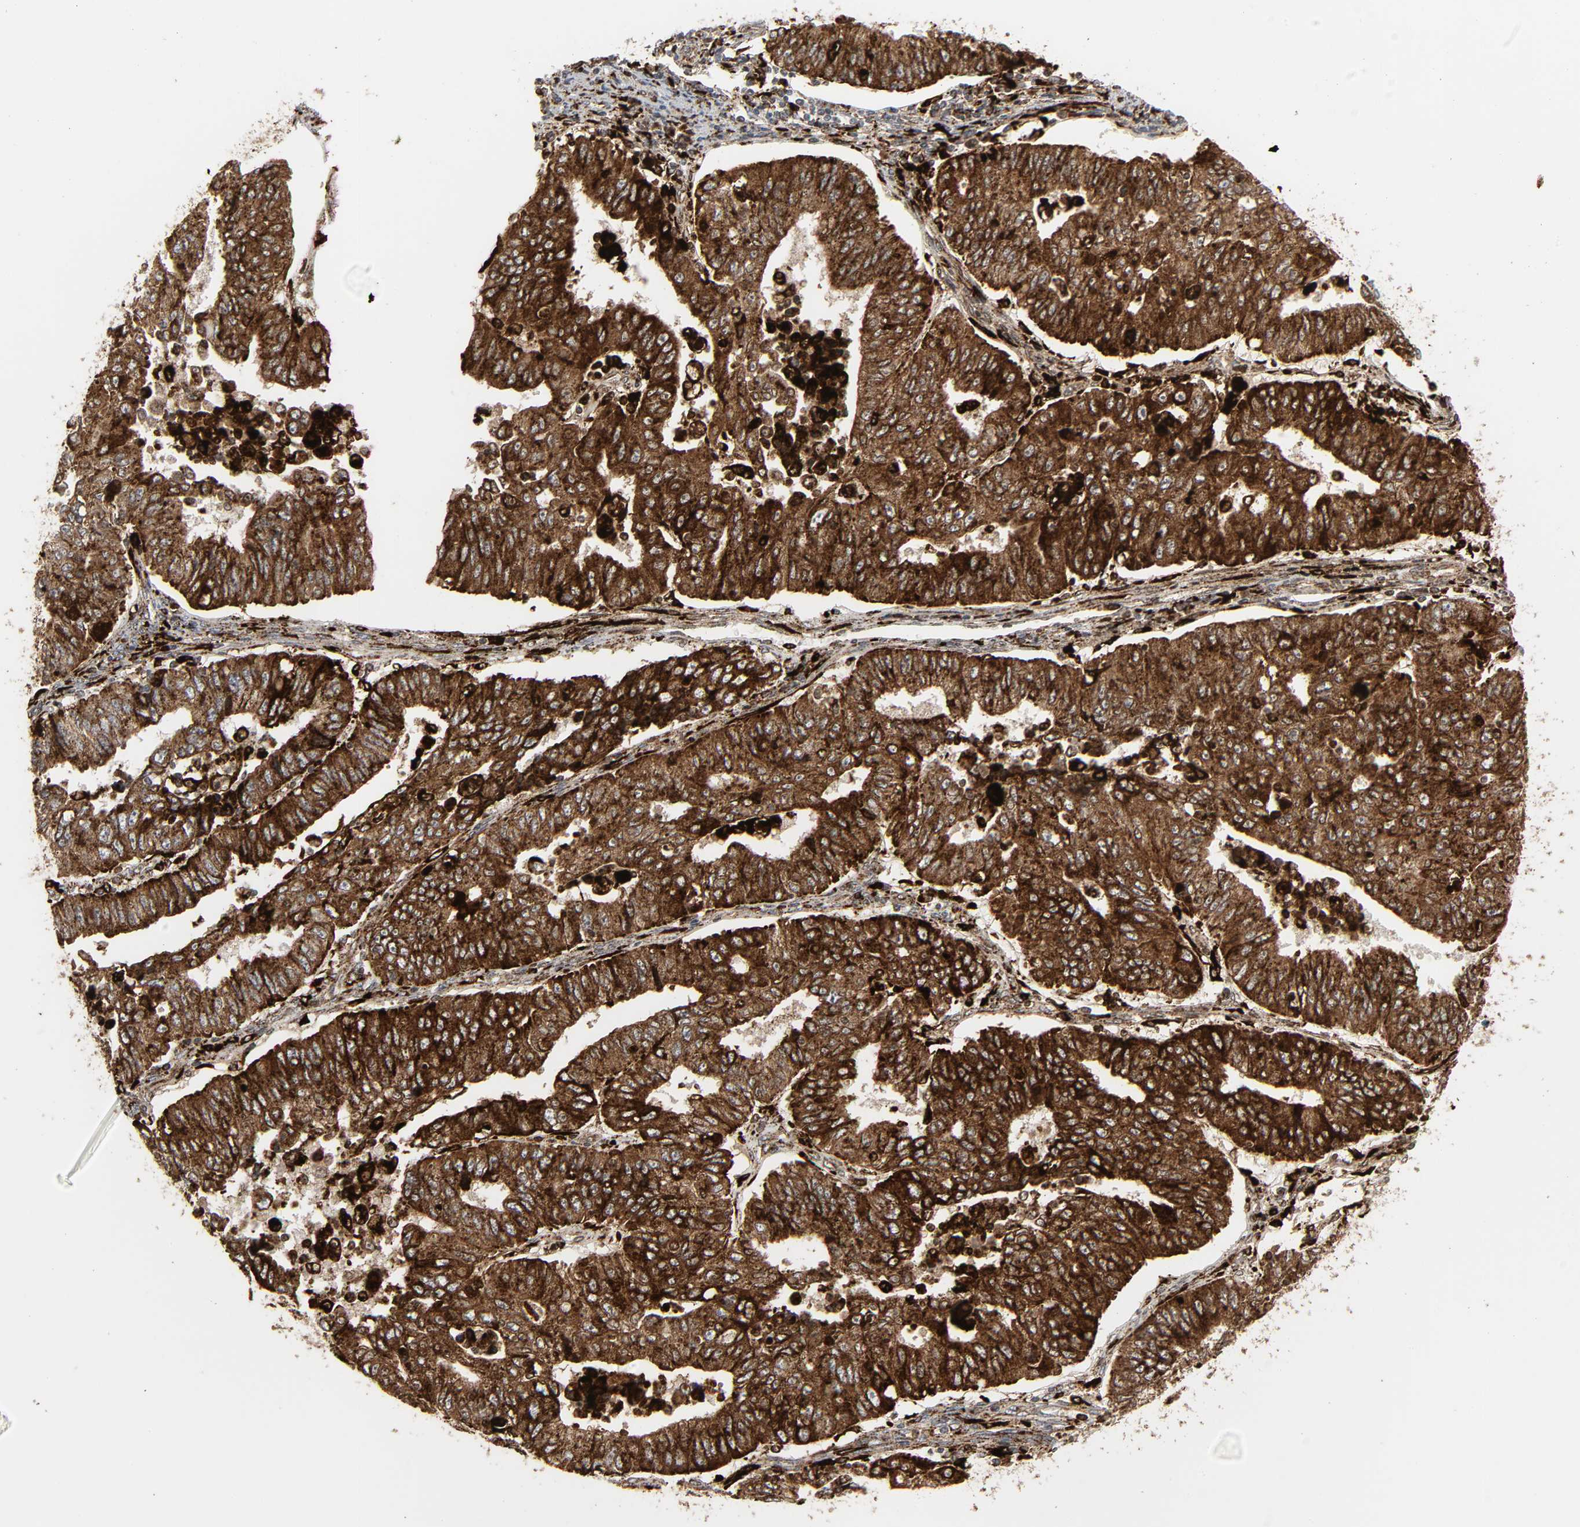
{"staining": {"intensity": "strong", "quantity": ">75%", "location": "cytoplasmic/membranous"}, "tissue": "endometrial cancer", "cell_type": "Tumor cells", "image_type": "cancer", "snomed": [{"axis": "morphology", "description": "Adenocarcinoma, NOS"}, {"axis": "topography", "description": "Endometrium"}], "caption": "Immunohistochemical staining of human adenocarcinoma (endometrial) displays high levels of strong cytoplasmic/membranous staining in approximately >75% of tumor cells.", "gene": "PSAP", "patient": {"sex": "female", "age": 42}}